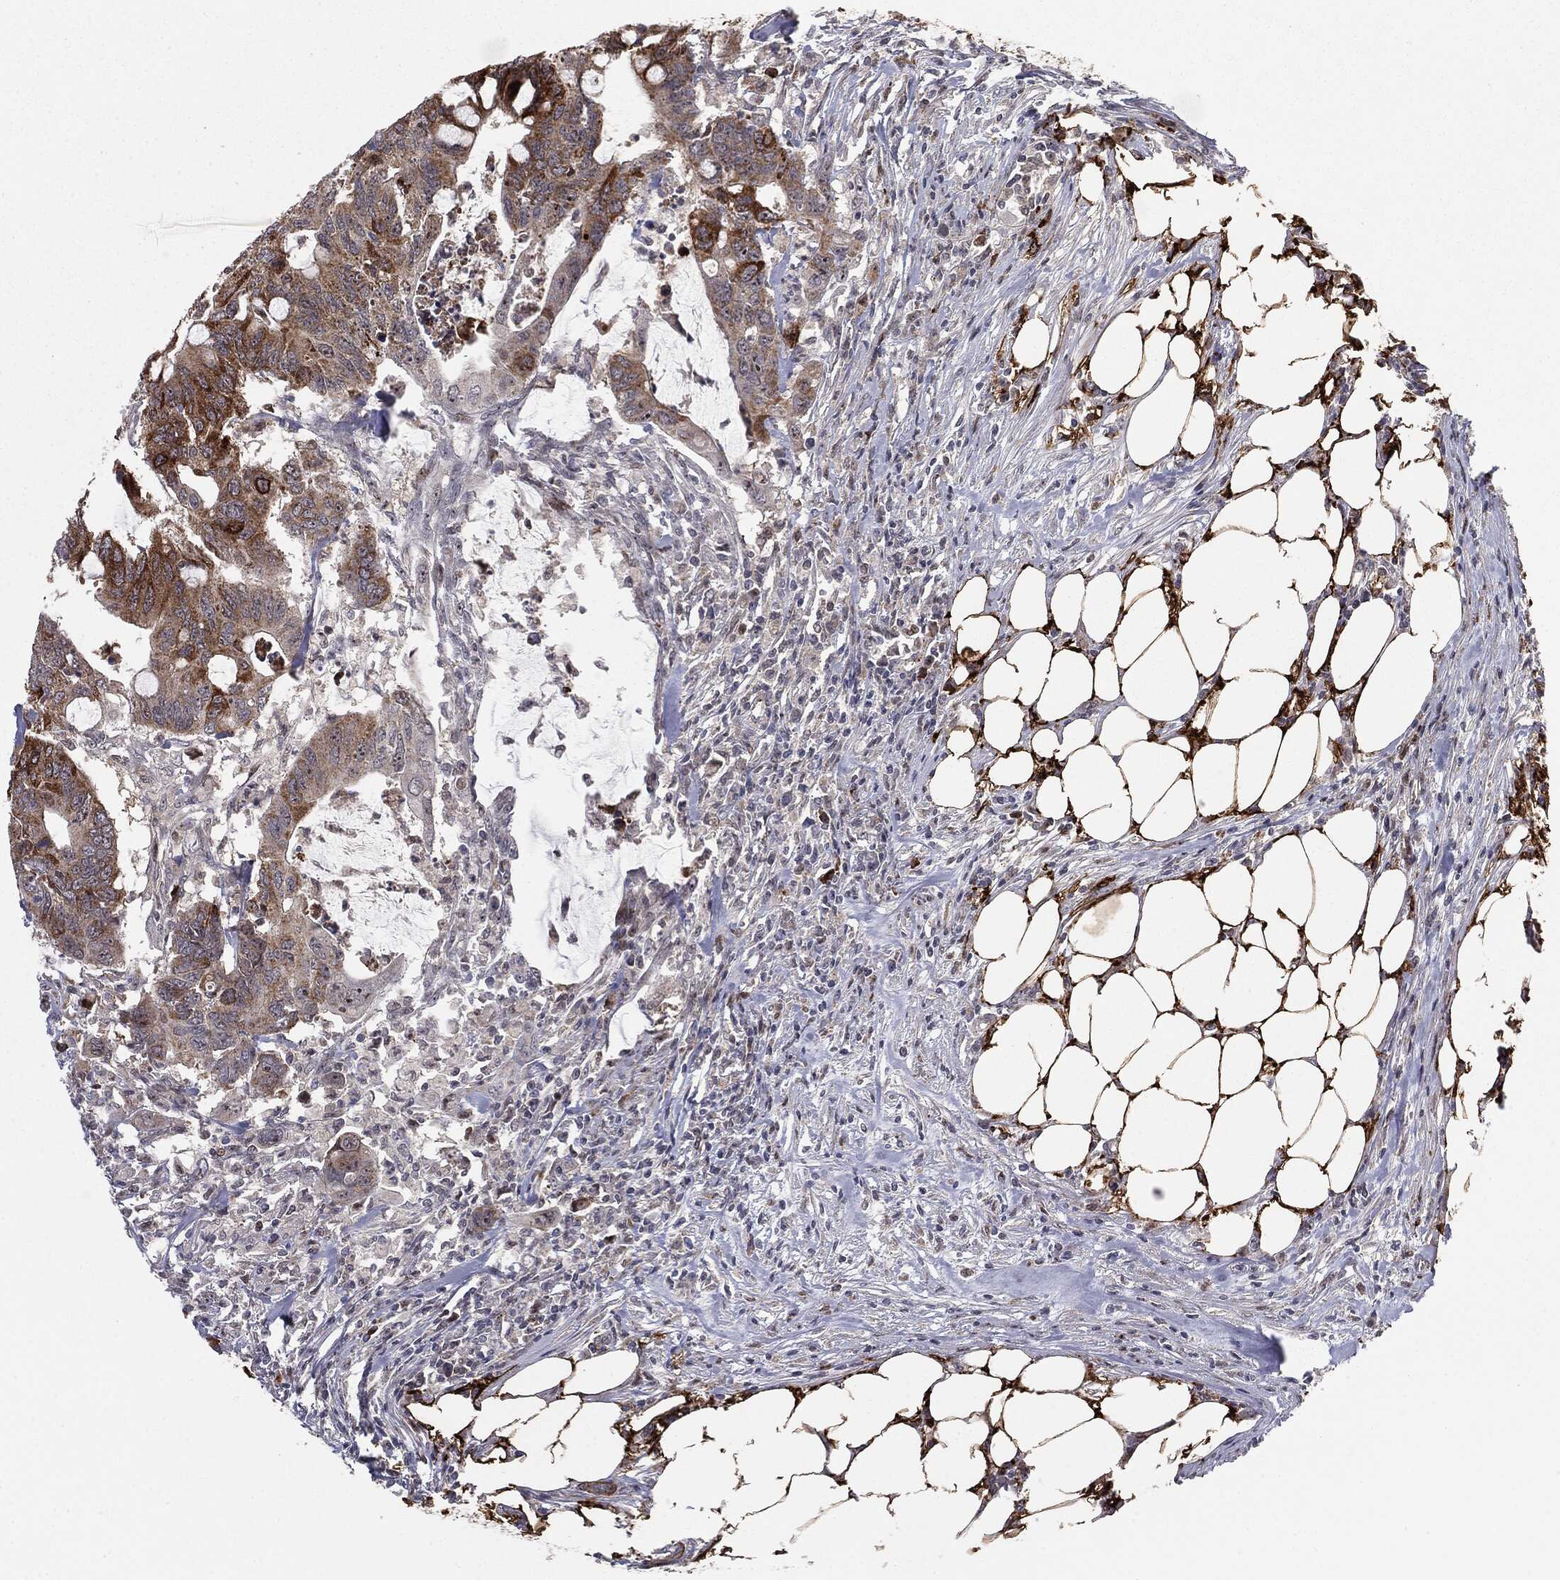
{"staining": {"intensity": "moderate", "quantity": "25%-75%", "location": "cytoplasmic/membranous"}, "tissue": "colorectal cancer", "cell_type": "Tumor cells", "image_type": "cancer", "snomed": [{"axis": "morphology", "description": "Adenocarcinoma, NOS"}, {"axis": "topography", "description": "Colon"}], "caption": "Moderate cytoplasmic/membranous protein staining is identified in approximately 25%-75% of tumor cells in colorectal adenocarcinoma.", "gene": "PTEN", "patient": {"sex": "male", "age": 71}}